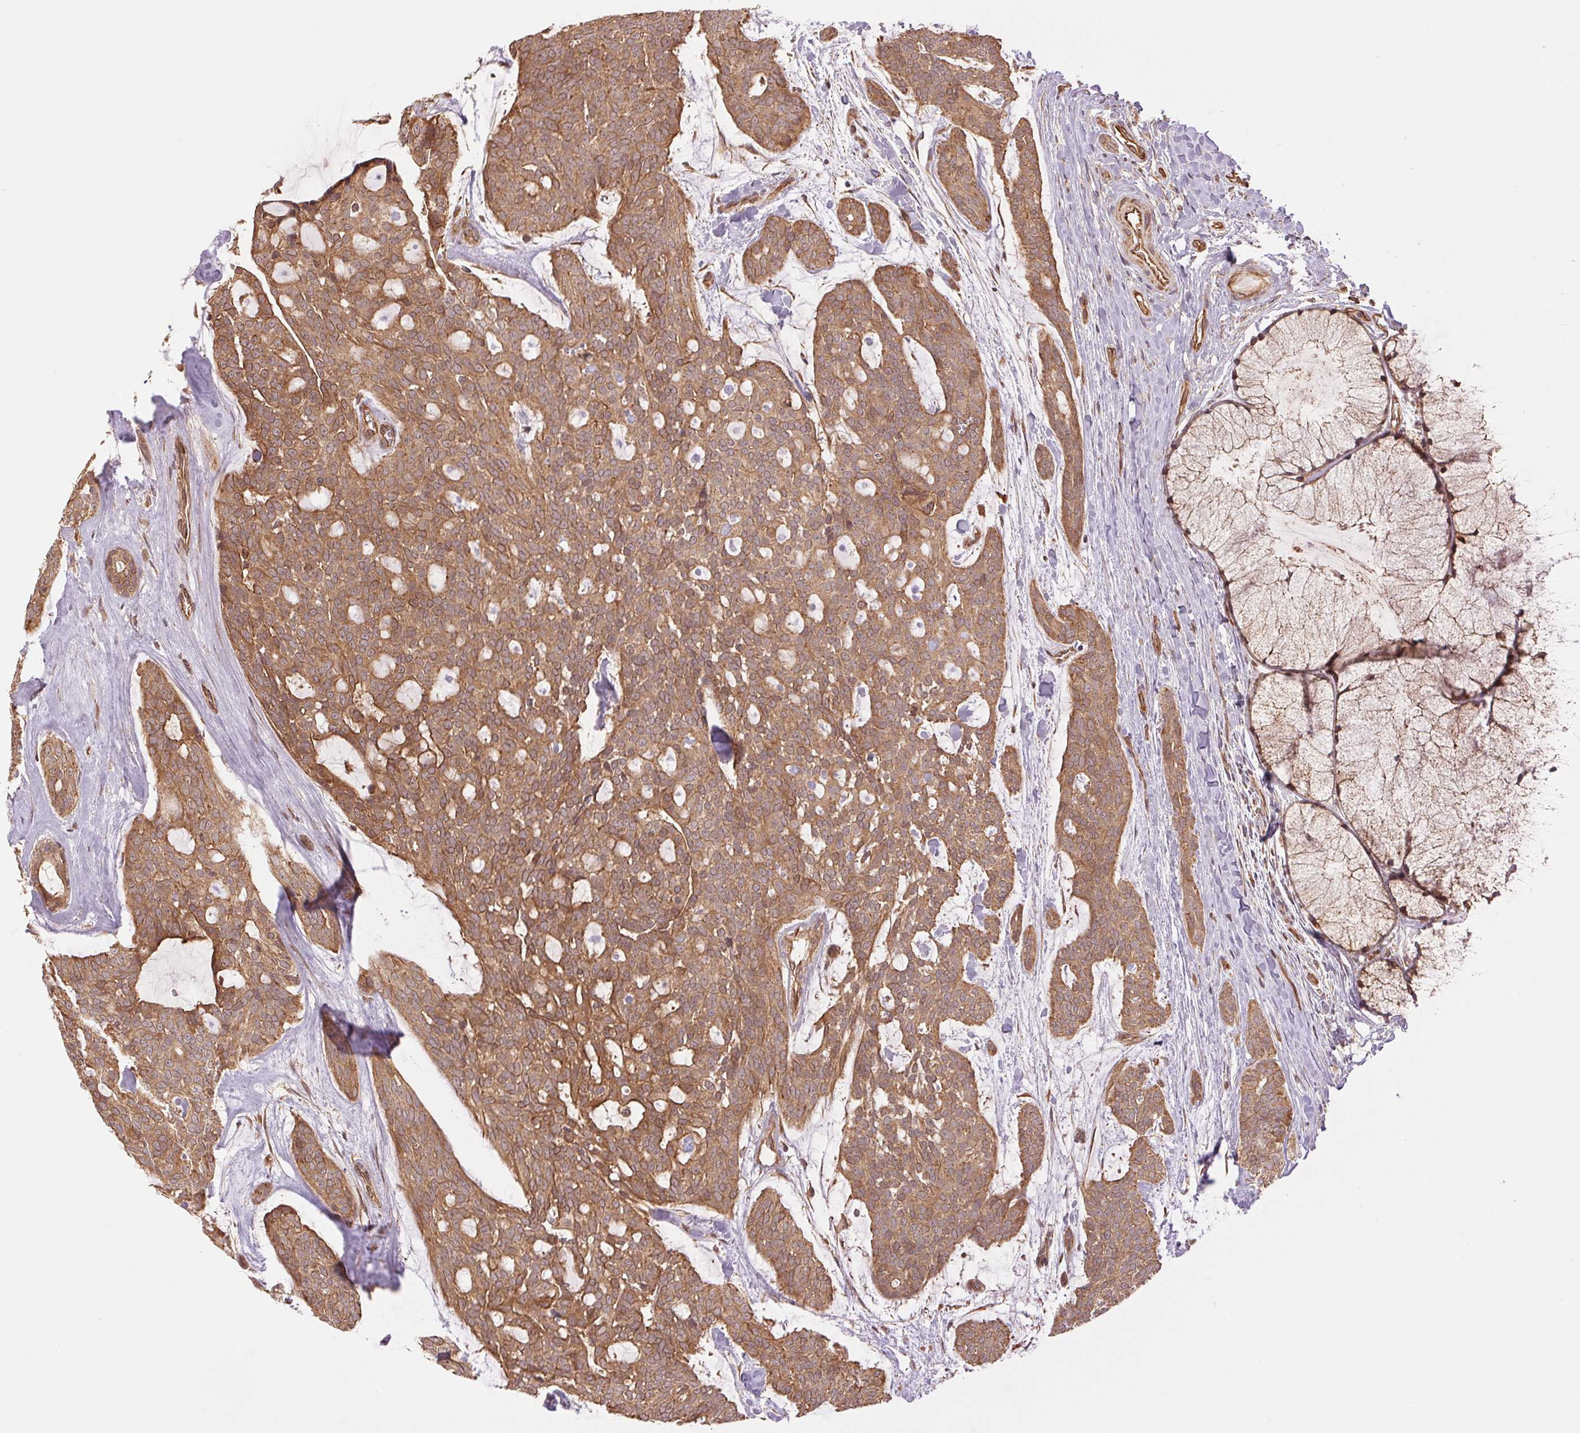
{"staining": {"intensity": "moderate", "quantity": ">75%", "location": "cytoplasmic/membranous"}, "tissue": "head and neck cancer", "cell_type": "Tumor cells", "image_type": "cancer", "snomed": [{"axis": "morphology", "description": "Adenocarcinoma, NOS"}, {"axis": "topography", "description": "Head-Neck"}], "caption": "Moderate cytoplasmic/membranous protein staining is identified in about >75% of tumor cells in head and neck adenocarcinoma.", "gene": "STARD7", "patient": {"sex": "male", "age": 66}}